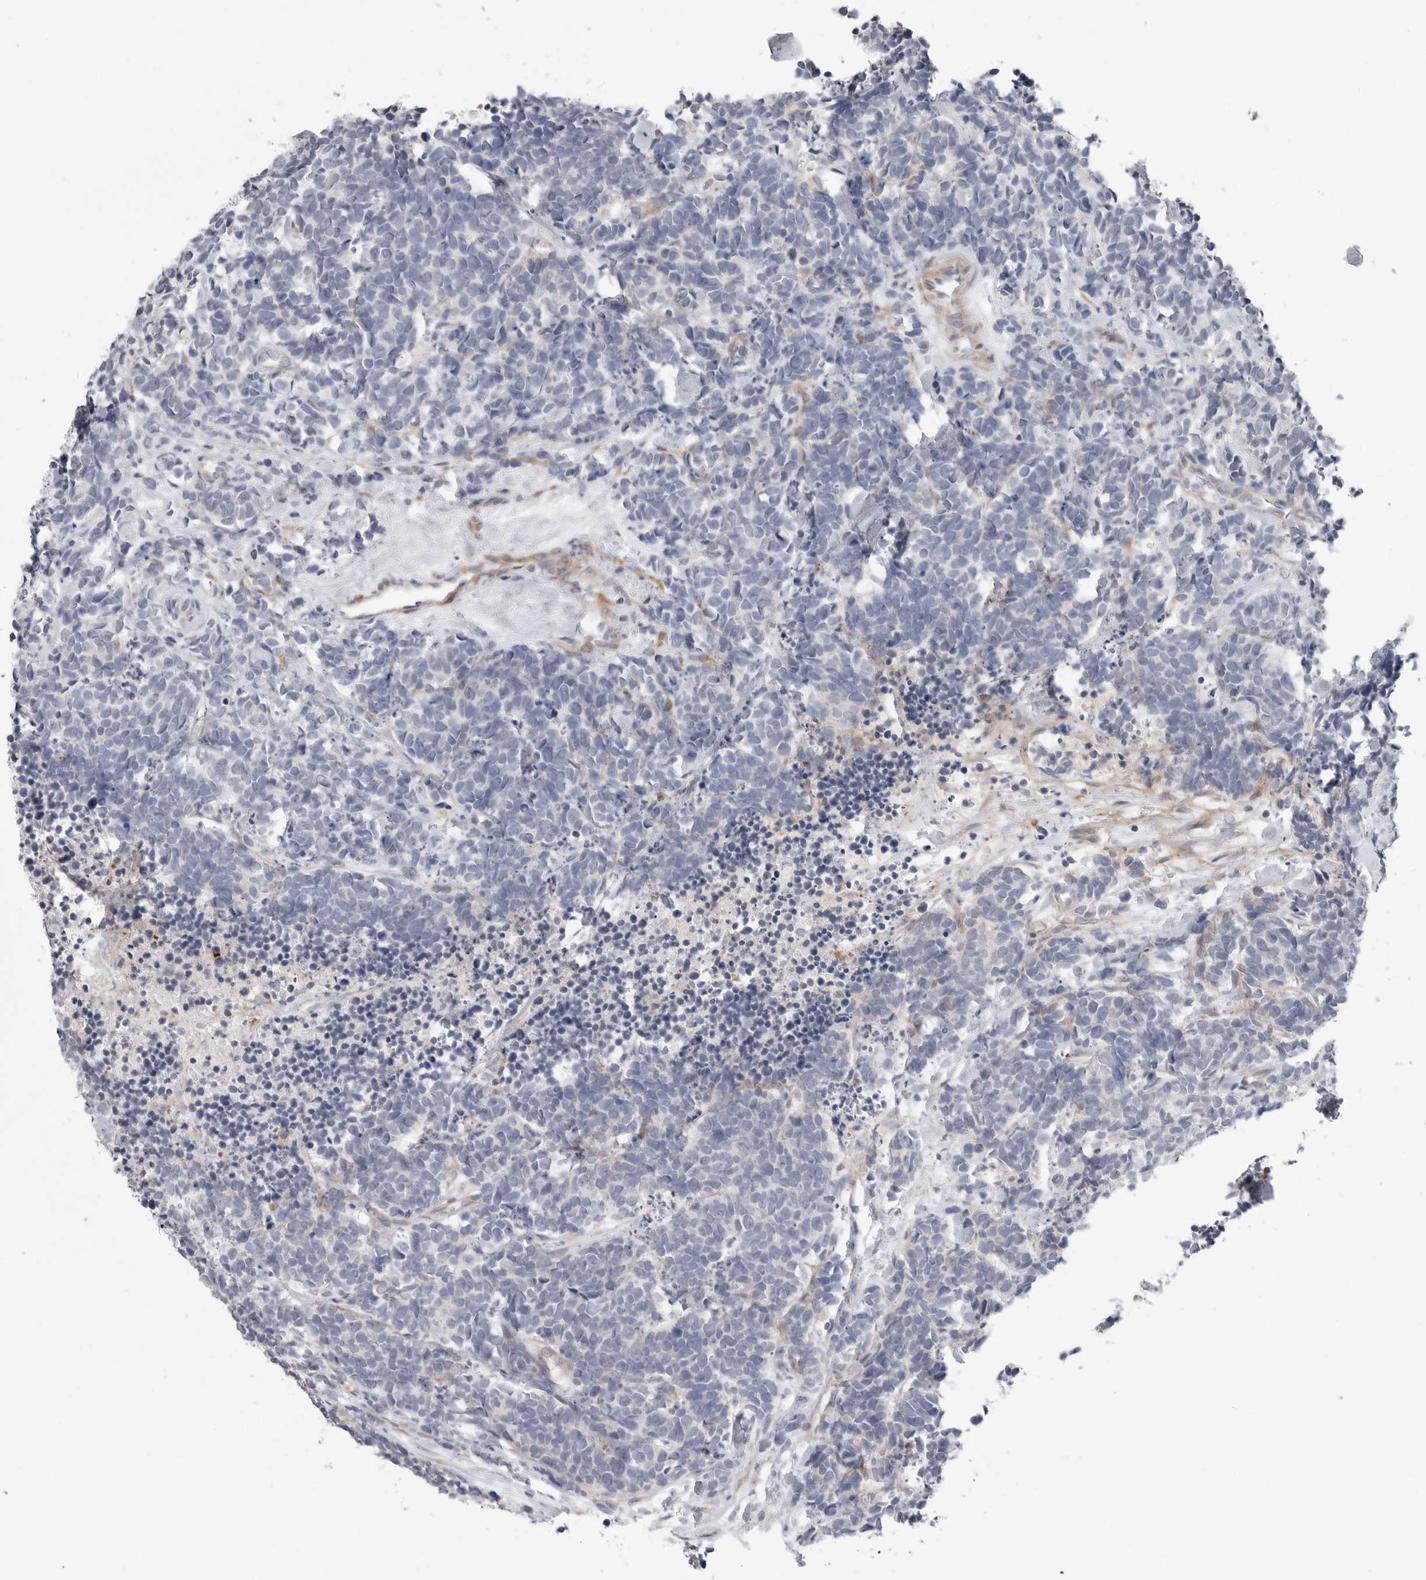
{"staining": {"intensity": "negative", "quantity": "none", "location": "none"}, "tissue": "carcinoid", "cell_type": "Tumor cells", "image_type": "cancer", "snomed": [{"axis": "morphology", "description": "Carcinoma, NOS"}, {"axis": "morphology", "description": "Carcinoid, malignant, NOS"}, {"axis": "topography", "description": "Urinary bladder"}], "caption": "Tumor cells are negative for brown protein staining in carcinoma. (Brightfield microscopy of DAB (3,3'-diaminobenzidine) IHC at high magnification).", "gene": "SCP2", "patient": {"sex": "male", "age": 57}}